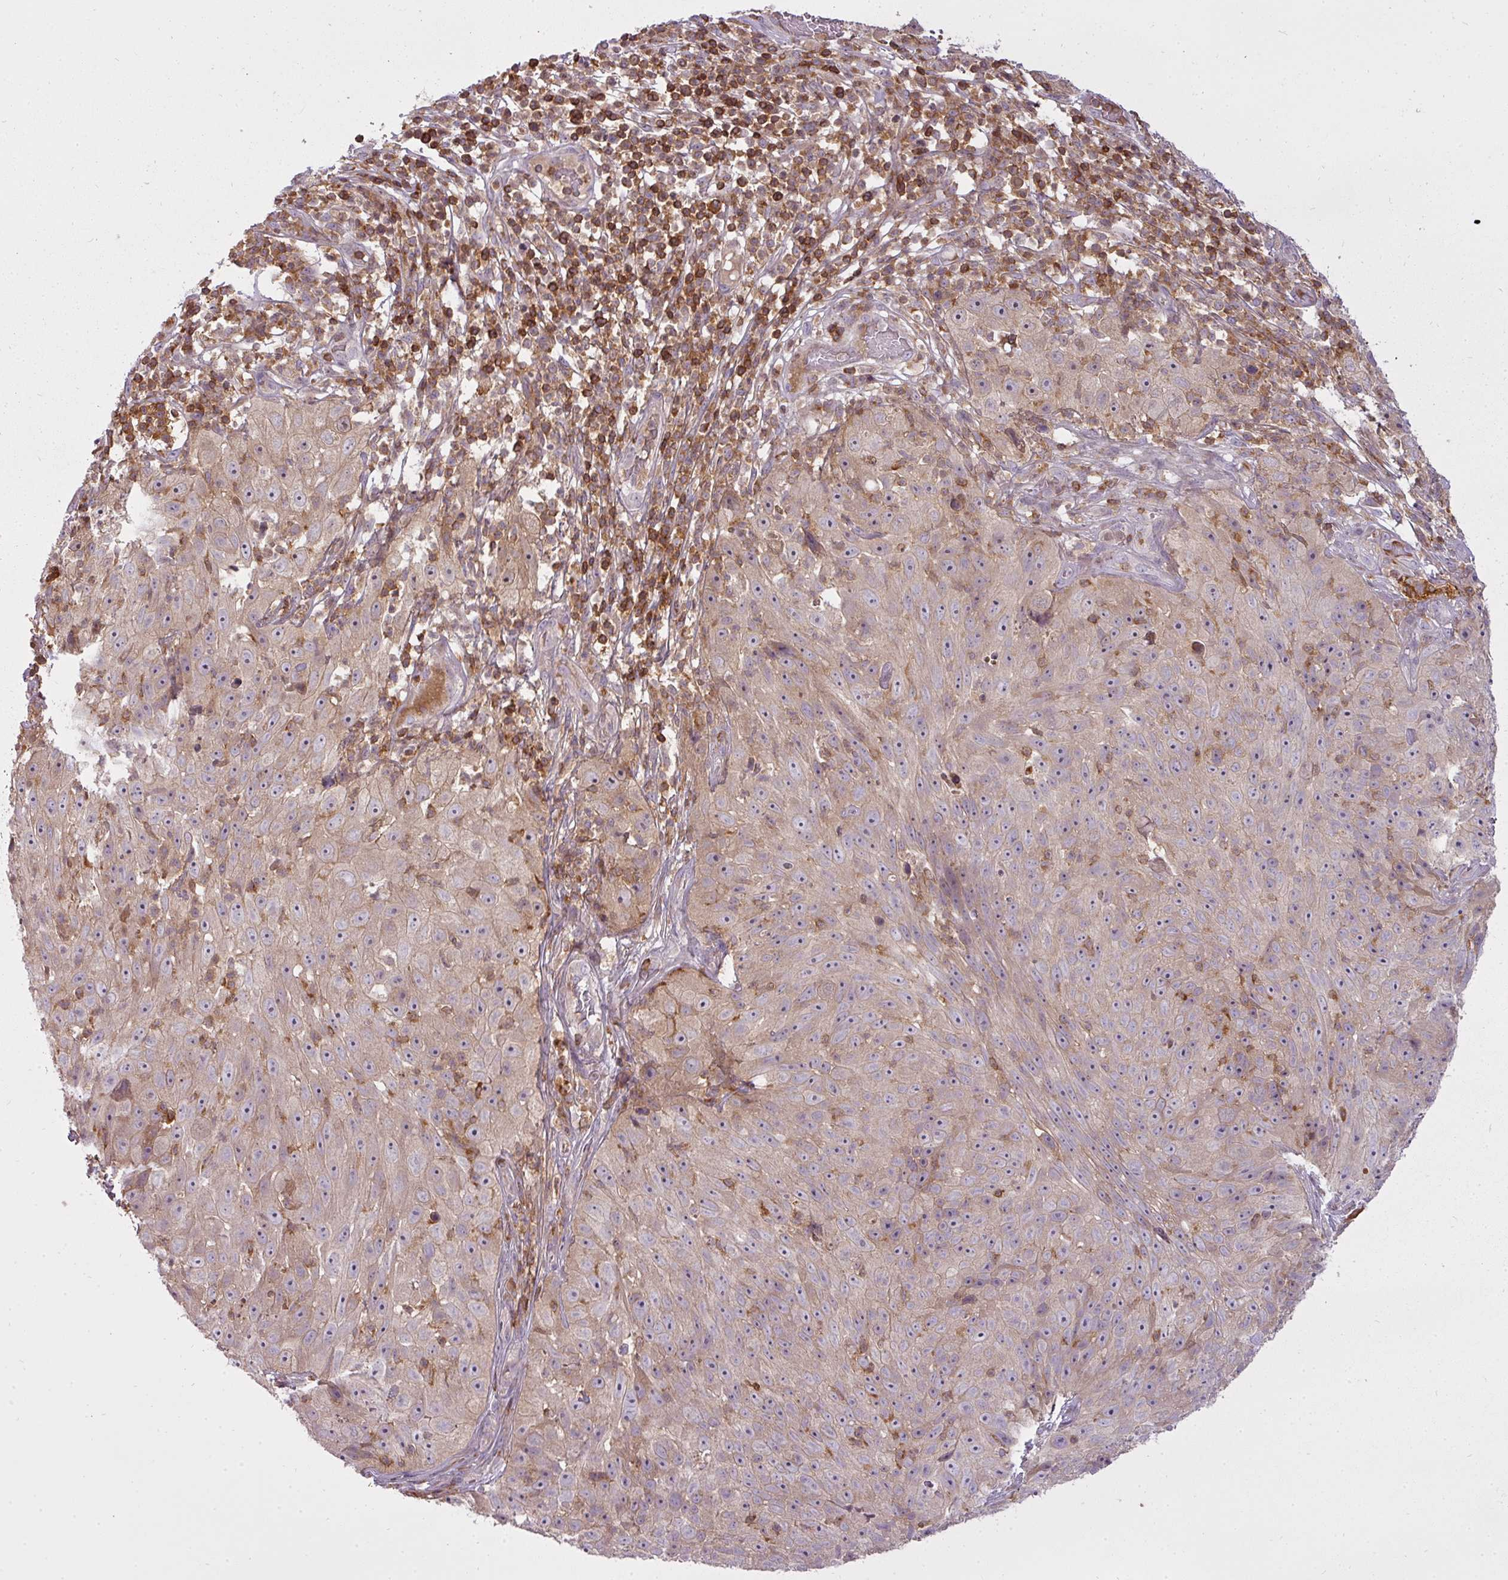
{"staining": {"intensity": "weak", "quantity": "25%-75%", "location": "cytoplasmic/membranous"}, "tissue": "skin cancer", "cell_type": "Tumor cells", "image_type": "cancer", "snomed": [{"axis": "morphology", "description": "Squamous cell carcinoma, NOS"}, {"axis": "topography", "description": "Skin"}], "caption": "High-power microscopy captured an IHC image of skin squamous cell carcinoma, revealing weak cytoplasmic/membranous positivity in approximately 25%-75% of tumor cells.", "gene": "STK4", "patient": {"sex": "female", "age": 87}}